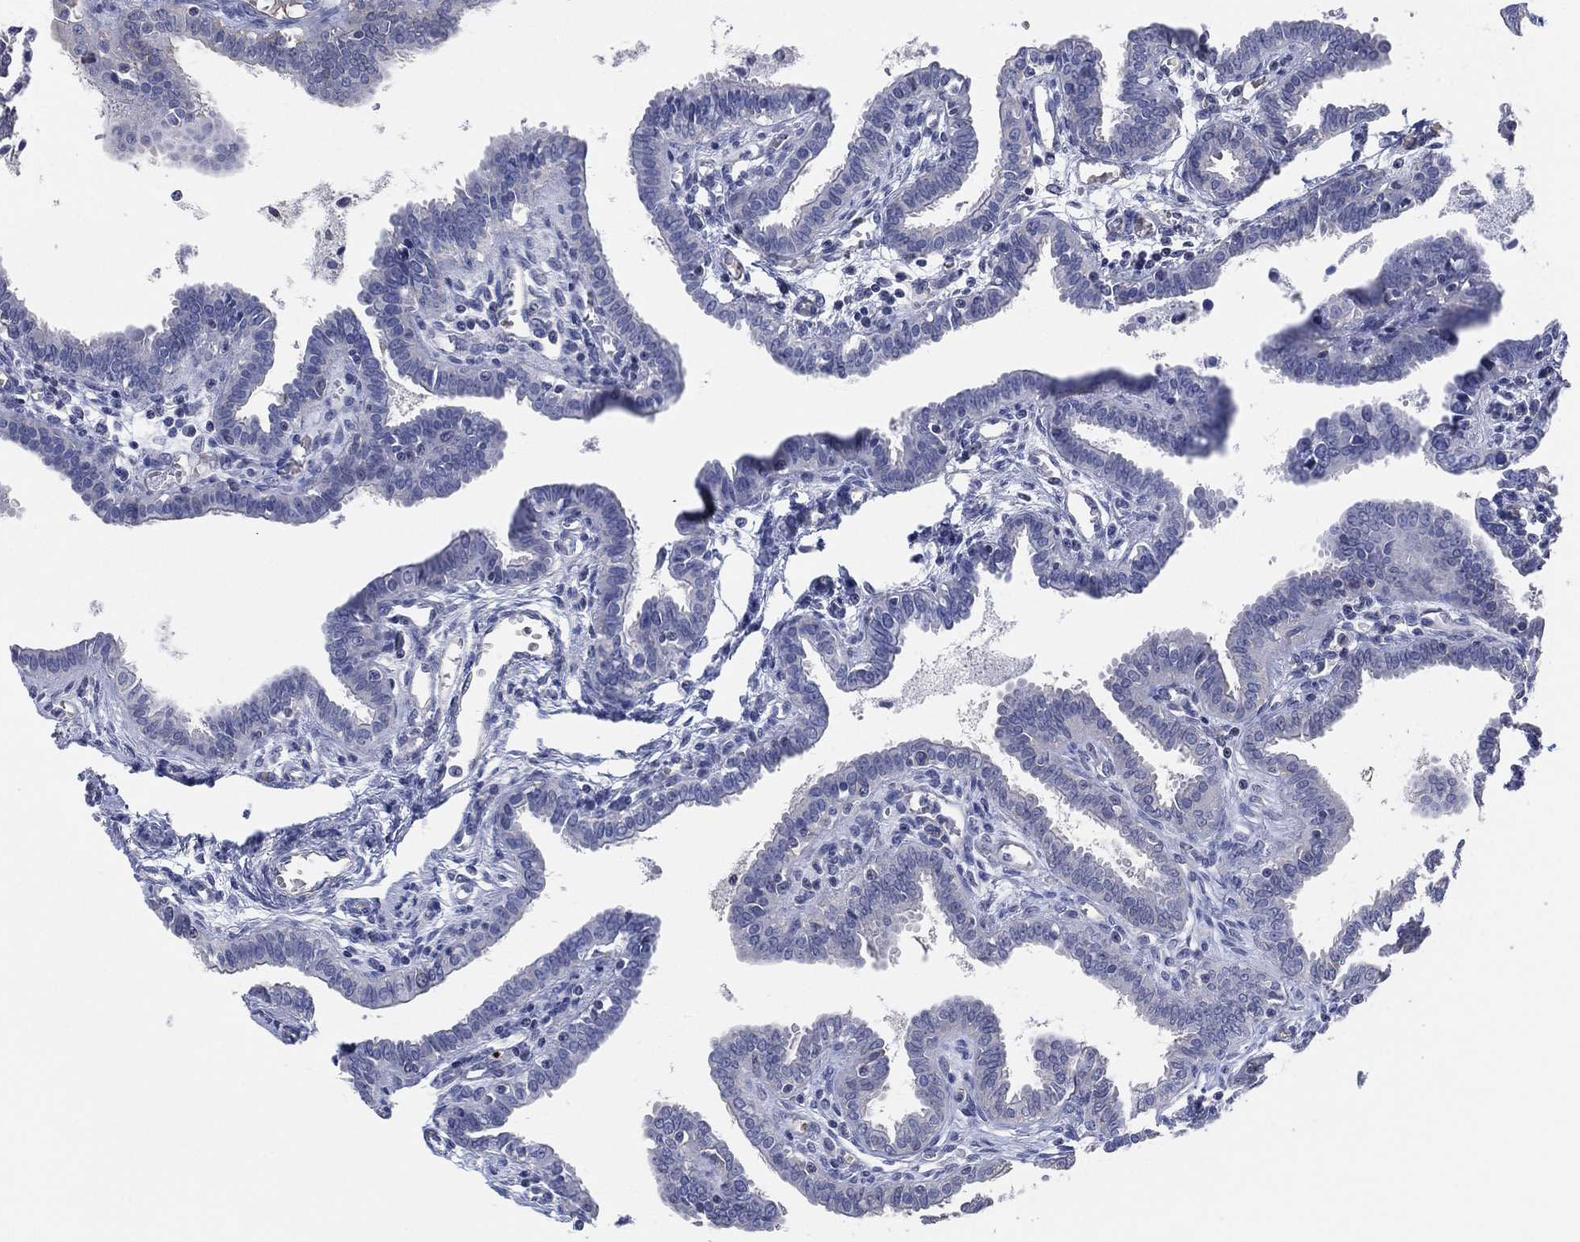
{"staining": {"intensity": "negative", "quantity": "none", "location": "none"}, "tissue": "fallopian tube", "cell_type": "Glandular cells", "image_type": "normal", "snomed": [{"axis": "morphology", "description": "Normal tissue, NOS"}, {"axis": "morphology", "description": "Carcinoma, endometroid"}, {"axis": "topography", "description": "Fallopian tube"}, {"axis": "topography", "description": "Ovary"}], "caption": "Unremarkable fallopian tube was stained to show a protein in brown. There is no significant positivity in glandular cells.", "gene": "CFTR", "patient": {"sex": "female", "age": 42}}